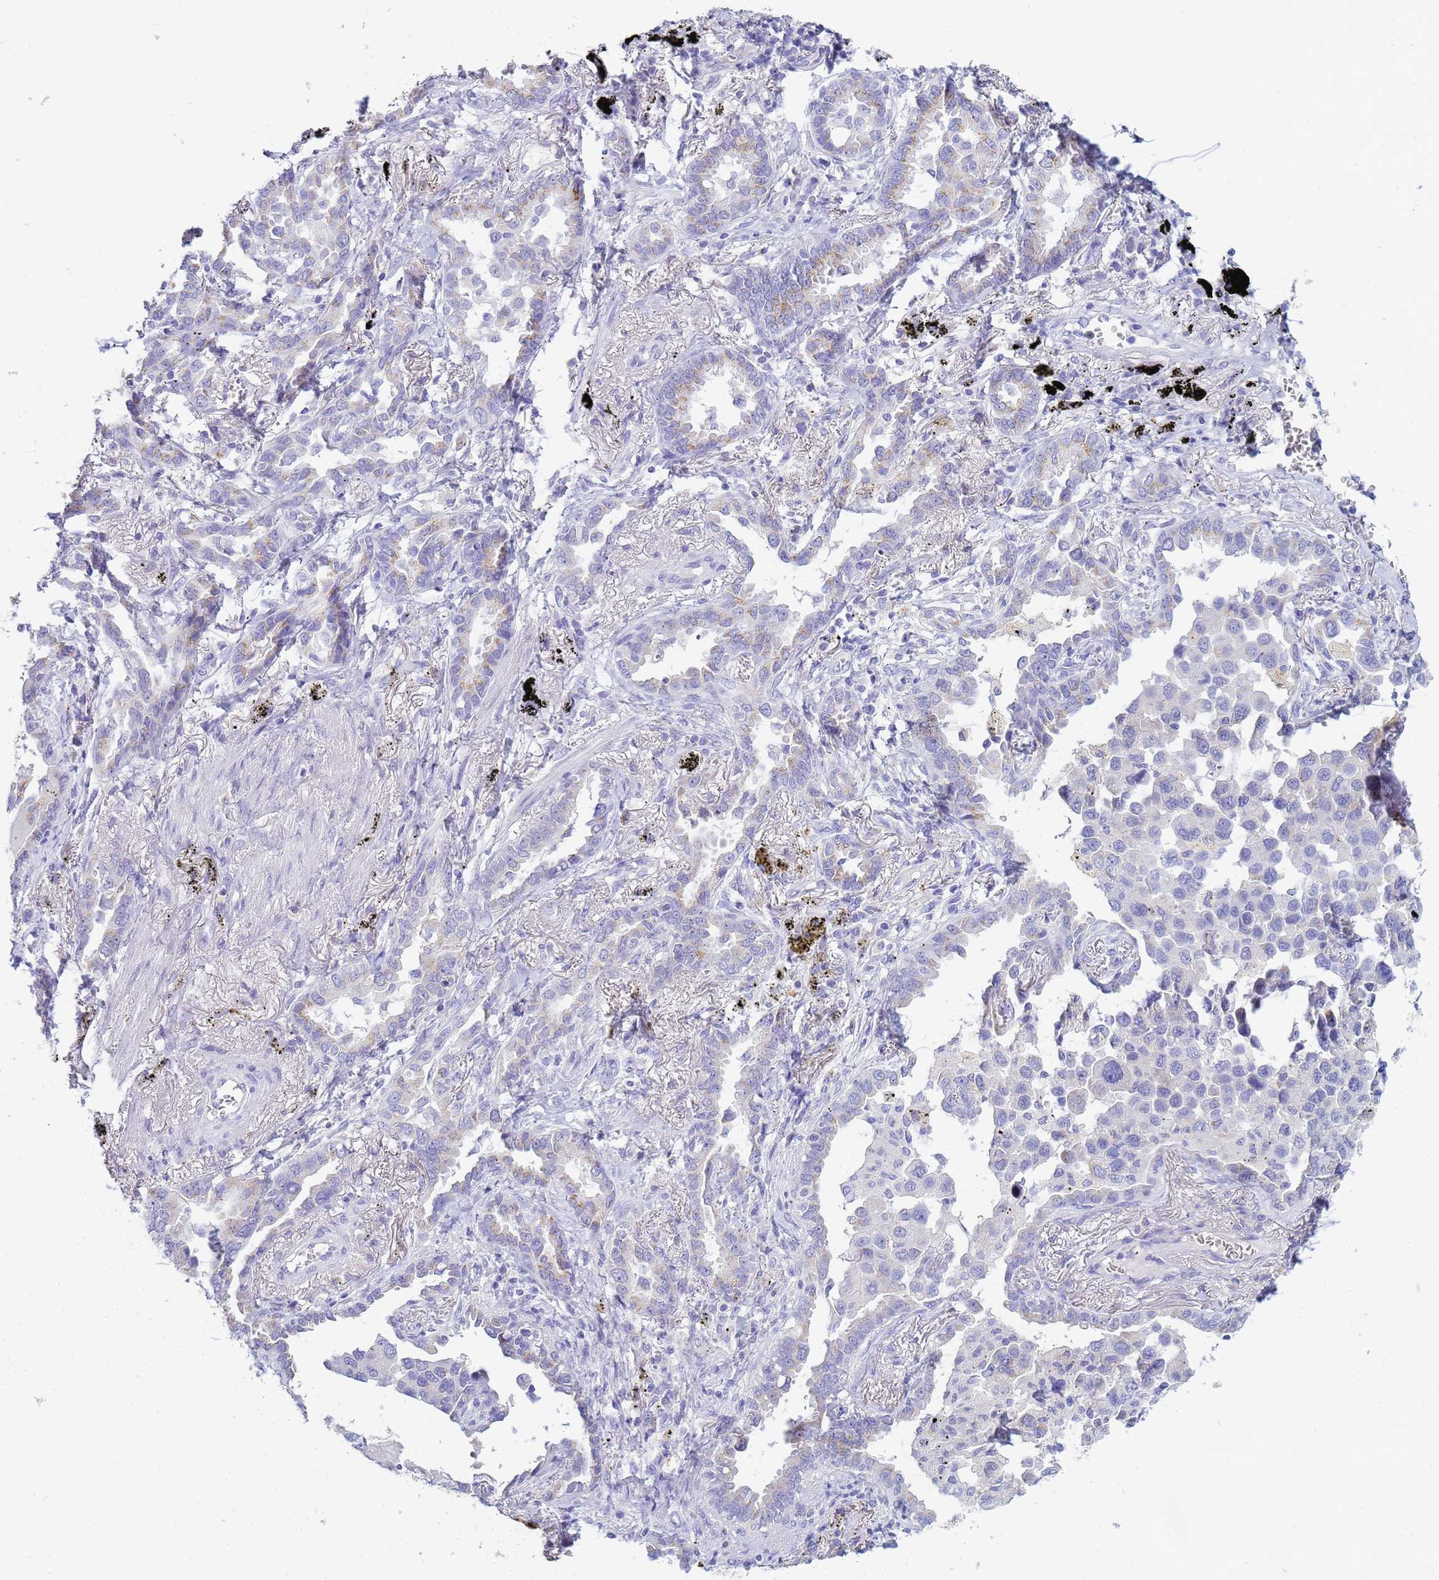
{"staining": {"intensity": "negative", "quantity": "none", "location": "none"}, "tissue": "lung cancer", "cell_type": "Tumor cells", "image_type": "cancer", "snomed": [{"axis": "morphology", "description": "Adenocarcinoma, NOS"}, {"axis": "topography", "description": "Lung"}], "caption": "A histopathology image of lung cancer (adenocarcinoma) stained for a protein exhibits no brown staining in tumor cells. The staining is performed using DAB (3,3'-diaminobenzidine) brown chromogen with nuclei counter-stained in using hematoxylin.", "gene": "B3GNT8", "patient": {"sex": "male", "age": 67}}